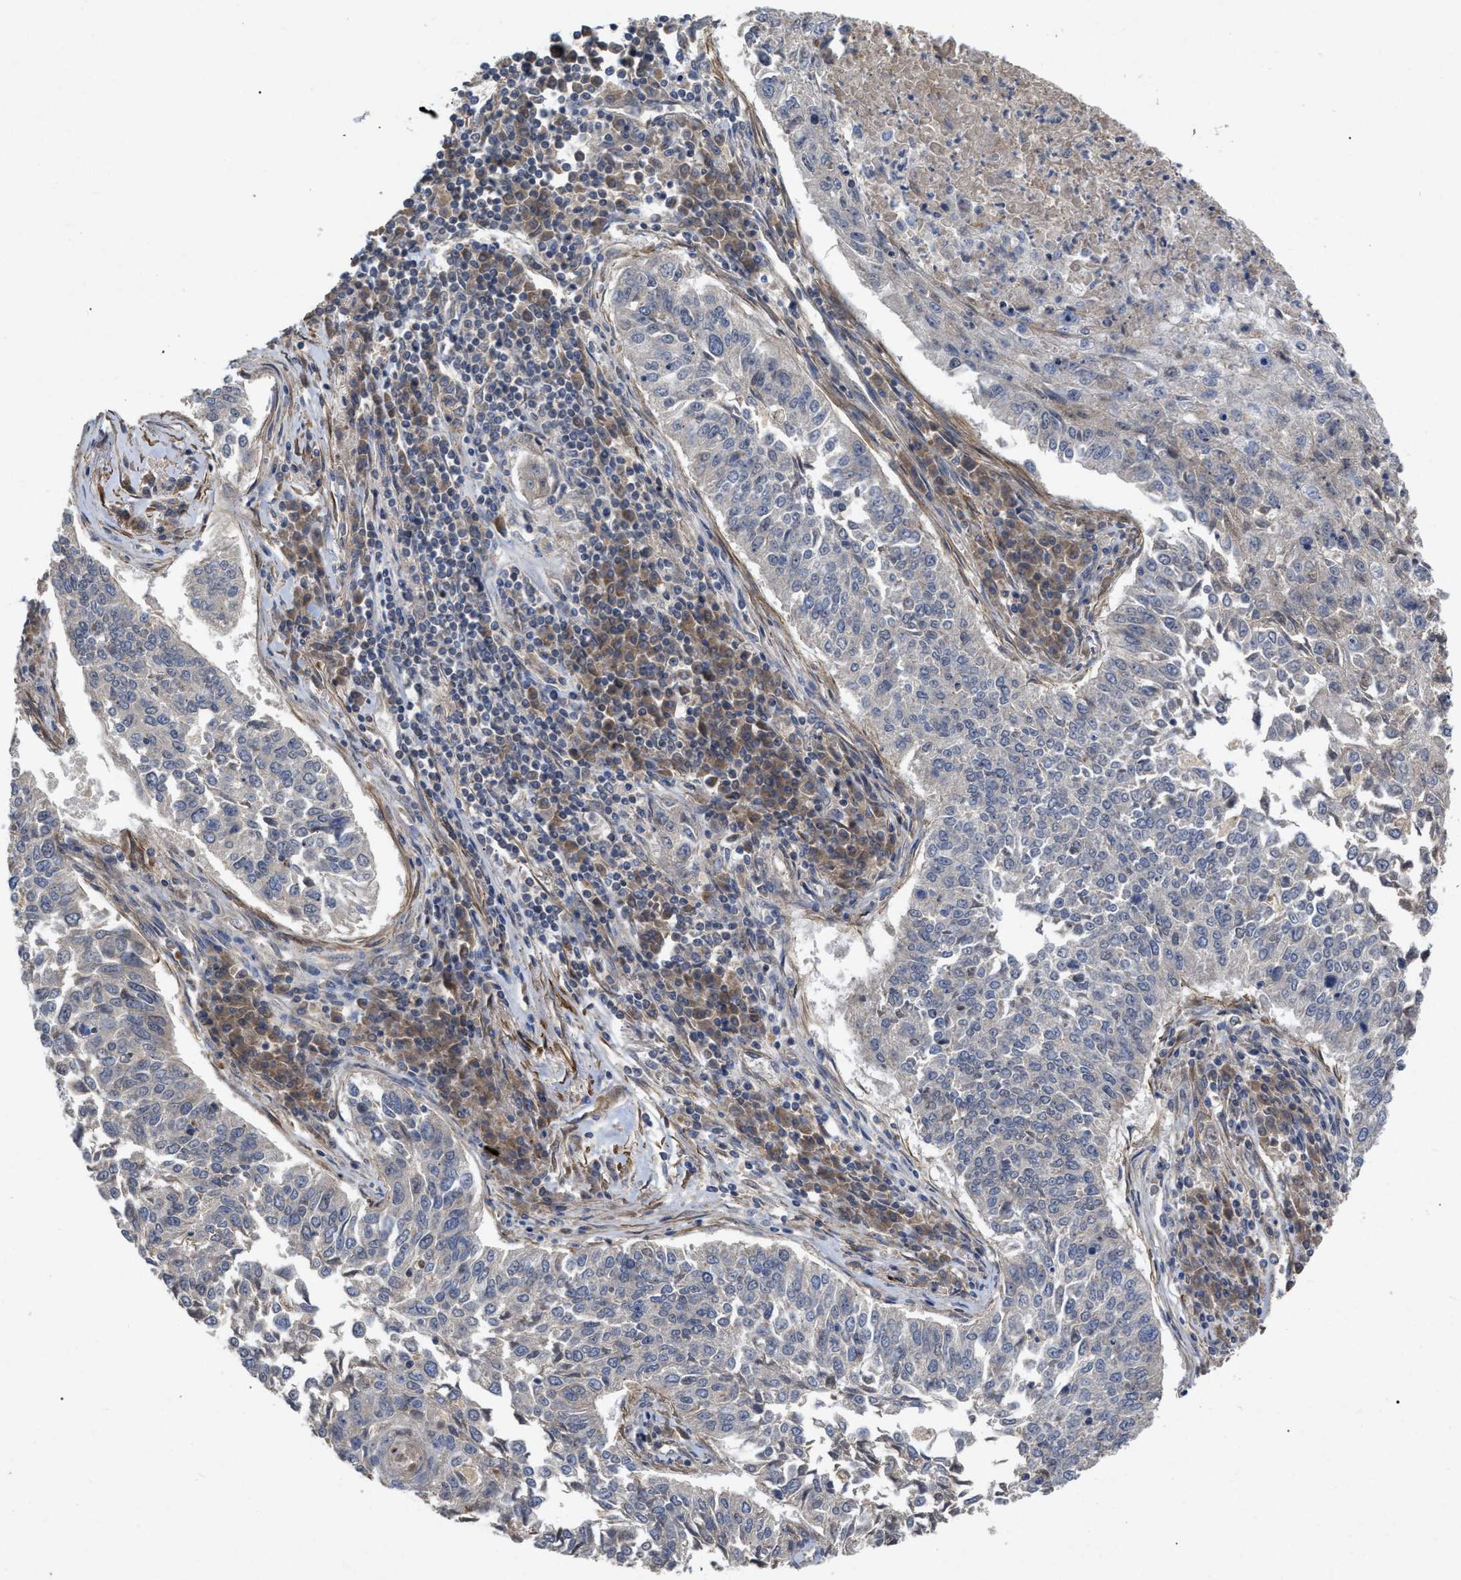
{"staining": {"intensity": "negative", "quantity": "none", "location": "none"}, "tissue": "lung cancer", "cell_type": "Tumor cells", "image_type": "cancer", "snomed": [{"axis": "morphology", "description": "Normal tissue, NOS"}, {"axis": "morphology", "description": "Squamous cell carcinoma, NOS"}, {"axis": "topography", "description": "Cartilage tissue"}, {"axis": "topography", "description": "Bronchus"}, {"axis": "topography", "description": "Lung"}], "caption": "Immunohistochemical staining of human lung cancer (squamous cell carcinoma) reveals no significant staining in tumor cells.", "gene": "ST6GALNAC6", "patient": {"sex": "female", "age": 49}}